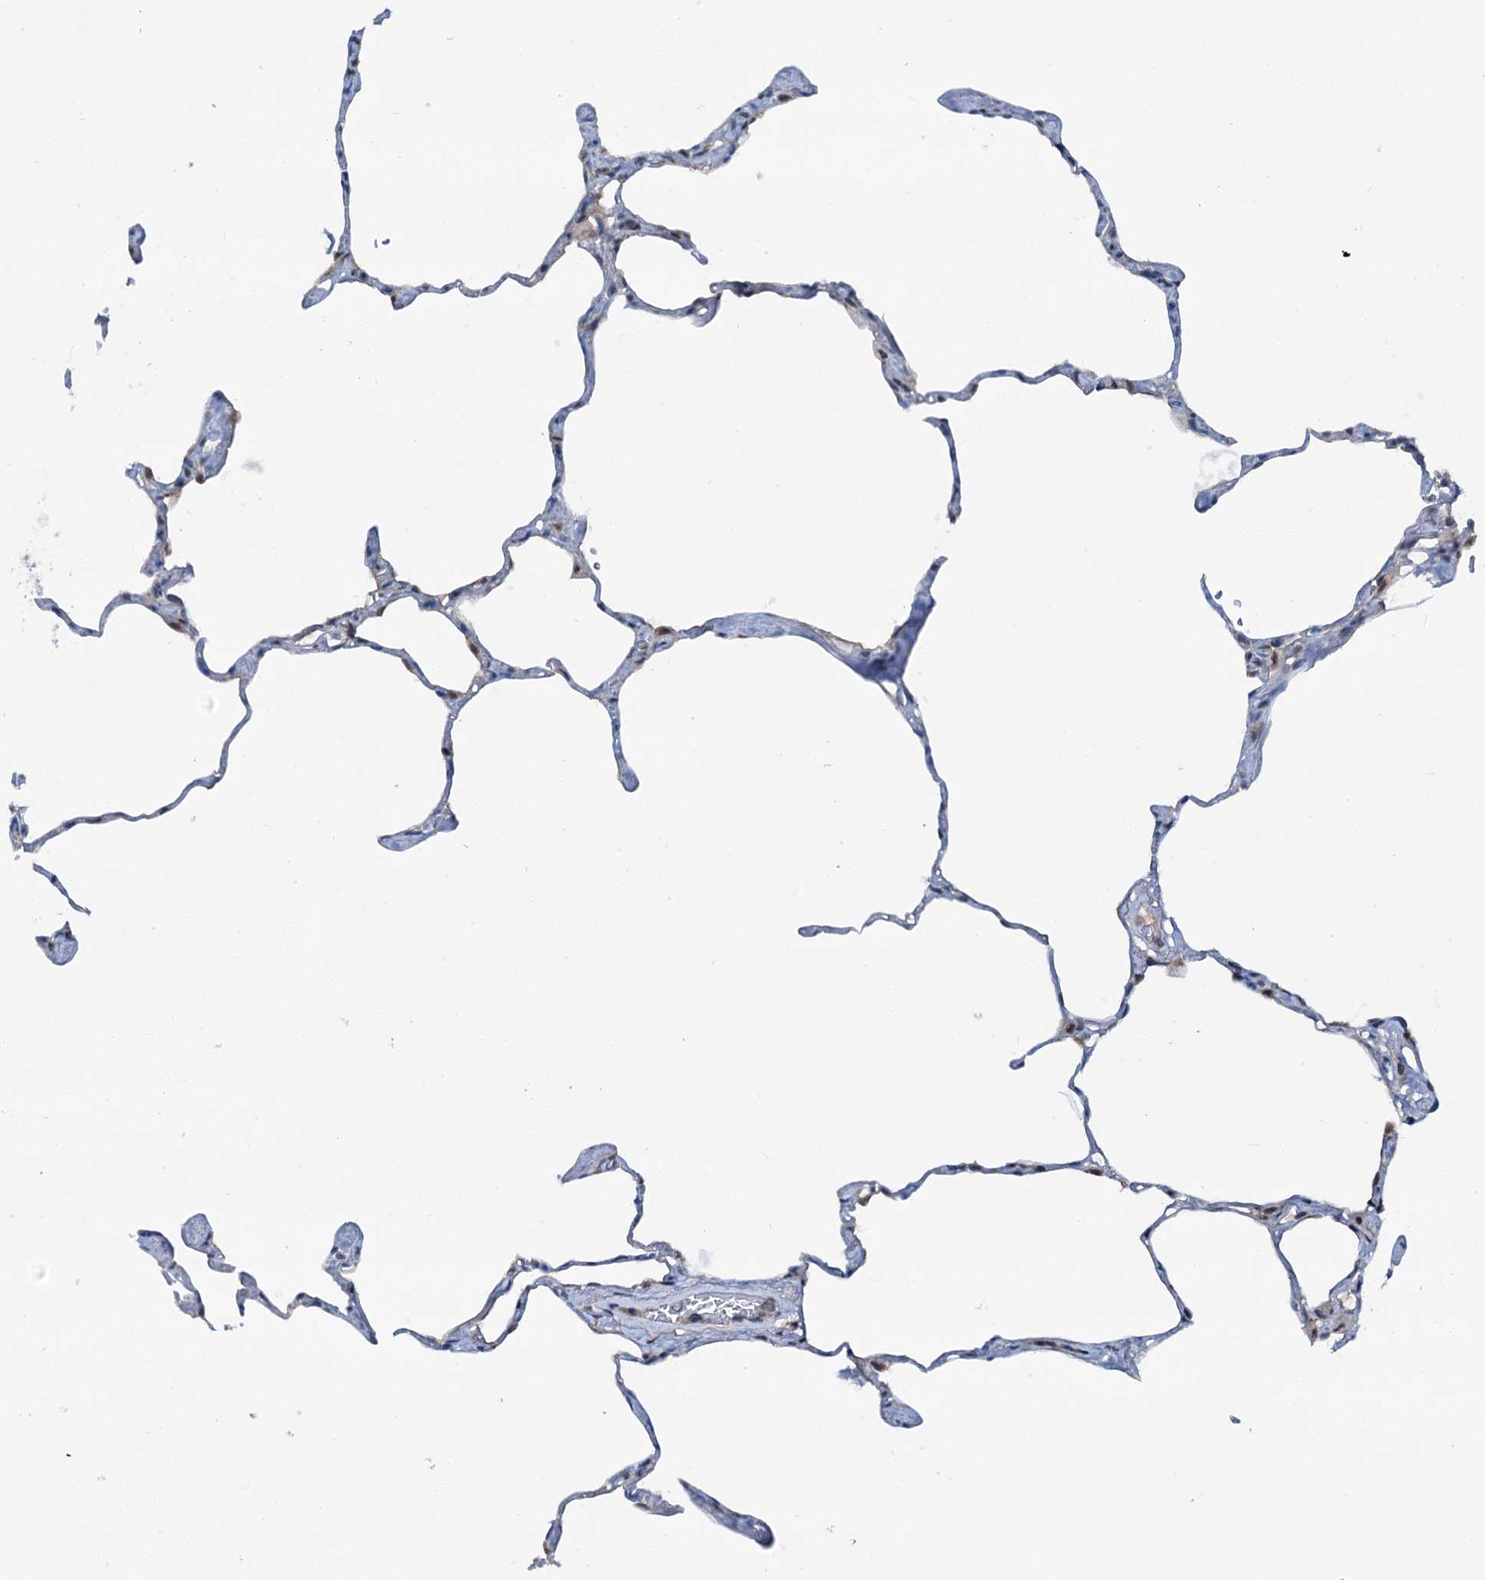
{"staining": {"intensity": "negative", "quantity": "none", "location": "none"}, "tissue": "lung", "cell_type": "Alveolar cells", "image_type": "normal", "snomed": [{"axis": "morphology", "description": "Normal tissue, NOS"}, {"axis": "topography", "description": "Lung"}], "caption": "Histopathology image shows no significant protein positivity in alveolar cells of unremarkable lung.", "gene": "PSMD13", "patient": {"sex": "male", "age": 65}}